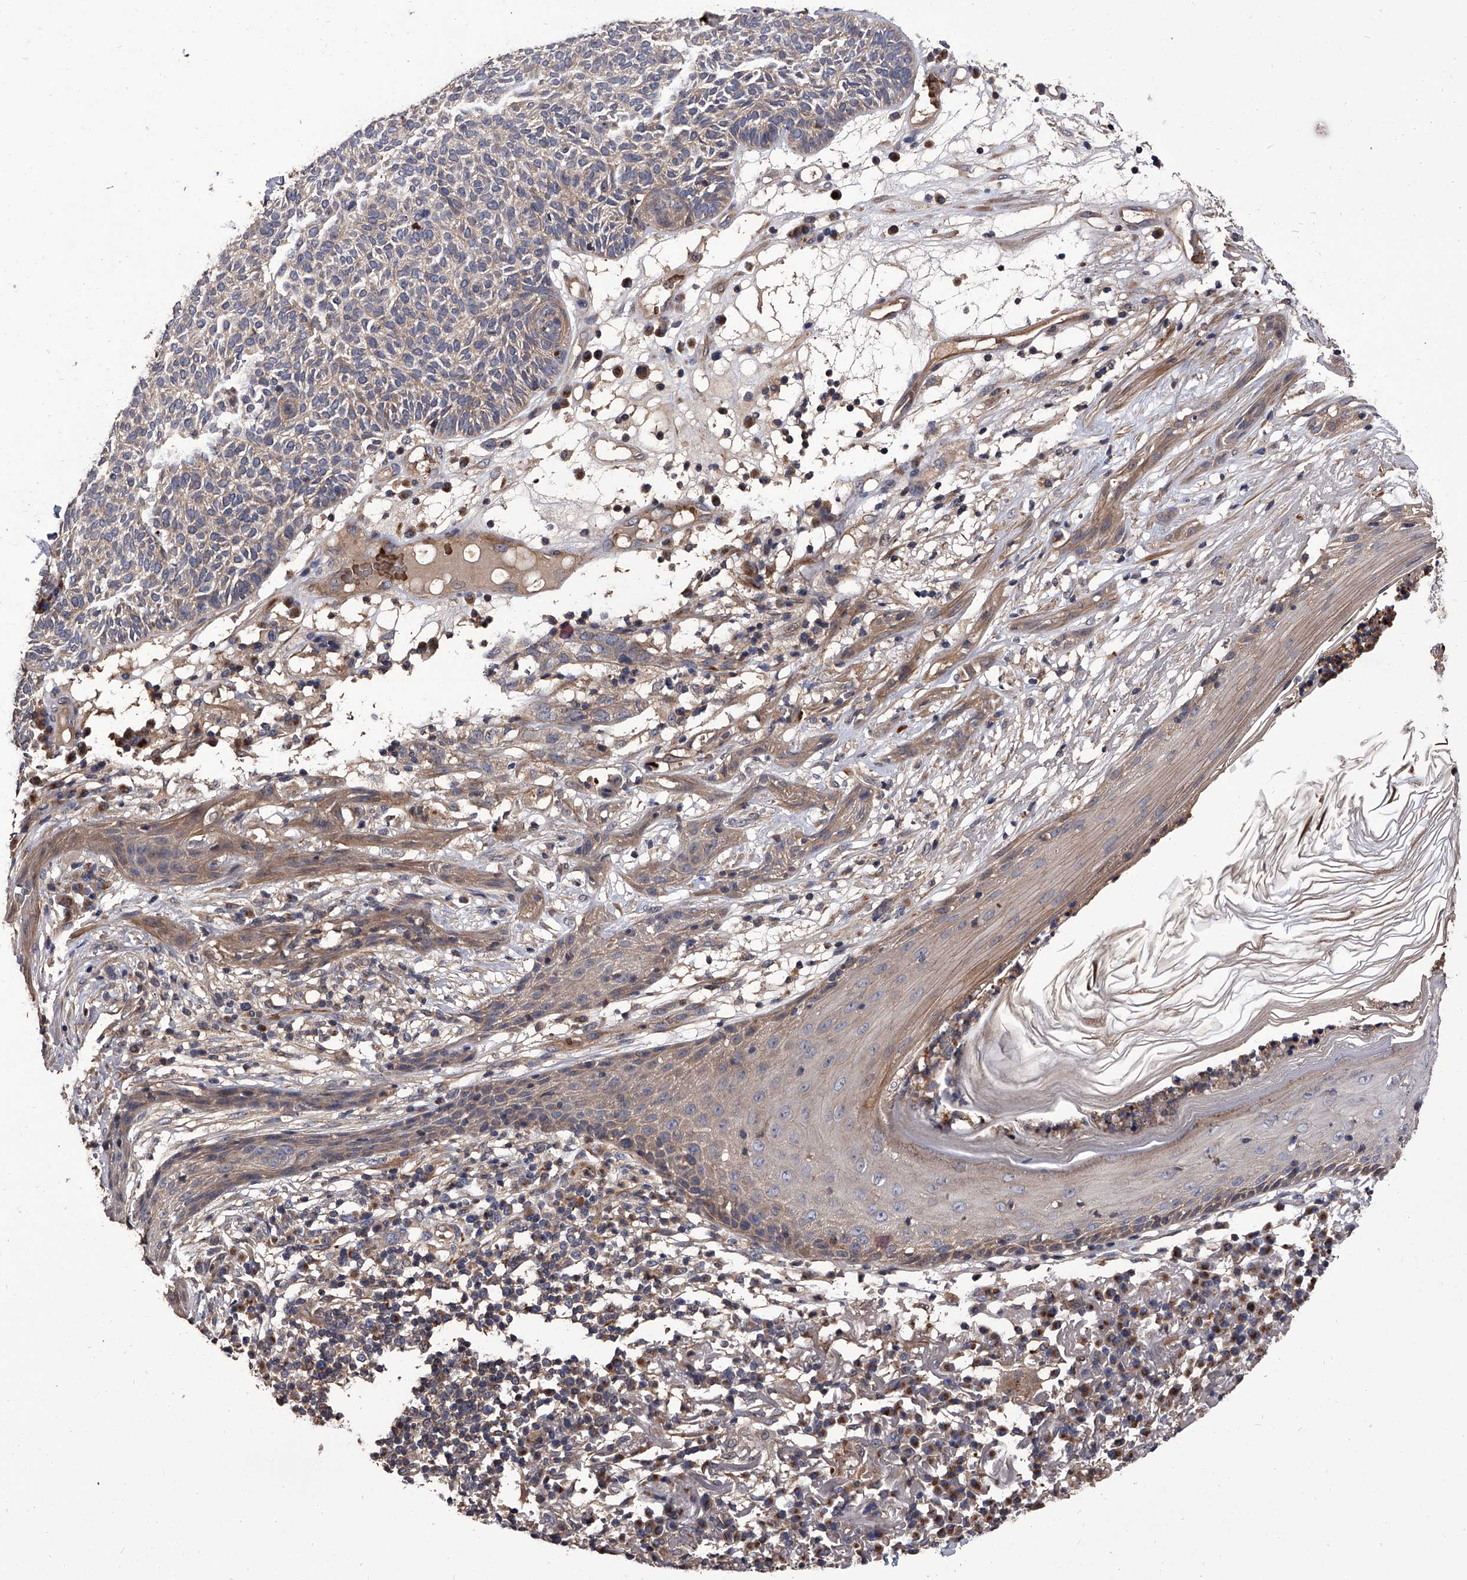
{"staining": {"intensity": "weak", "quantity": "<25%", "location": "cytoplasmic/membranous"}, "tissue": "skin cancer", "cell_type": "Tumor cells", "image_type": "cancer", "snomed": [{"axis": "morphology", "description": "Squamous cell carcinoma, NOS"}, {"axis": "topography", "description": "Skin"}], "caption": "Immunohistochemical staining of human skin squamous cell carcinoma shows no significant staining in tumor cells. The staining is performed using DAB (3,3'-diaminobenzidine) brown chromogen with nuclei counter-stained in using hematoxylin.", "gene": "STK36", "patient": {"sex": "female", "age": 90}}